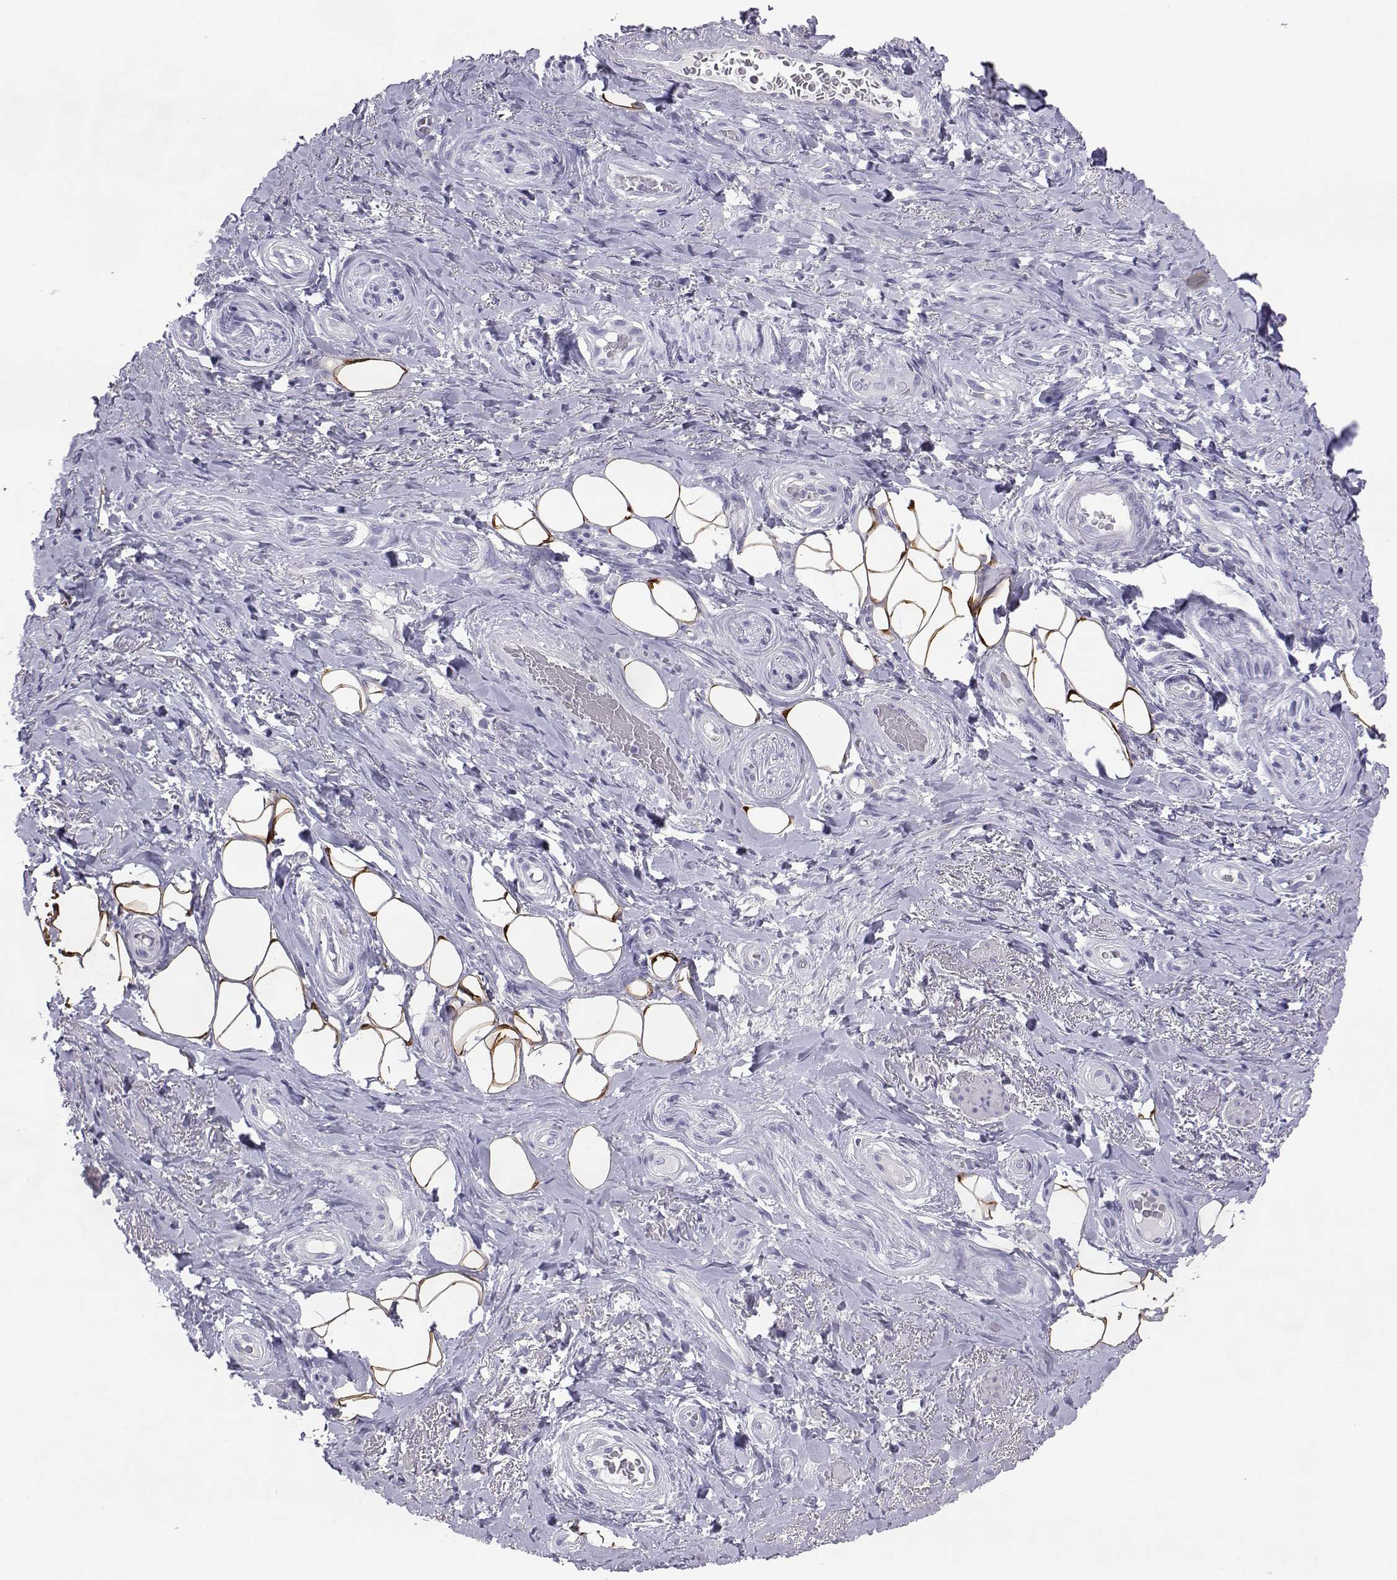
{"staining": {"intensity": "moderate", "quantity": ">75%", "location": "cytoplasmic/membranous"}, "tissue": "adipose tissue", "cell_type": "Adipocytes", "image_type": "normal", "snomed": [{"axis": "morphology", "description": "Normal tissue, NOS"}, {"axis": "topography", "description": "Anal"}, {"axis": "topography", "description": "Peripheral nerve tissue"}], "caption": "Protein staining demonstrates moderate cytoplasmic/membranous expression in about >75% of adipocytes in benign adipose tissue. (IHC, brightfield microscopy, high magnification).", "gene": "PLIN4", "patient": {"sex": "male", "age": 53}}